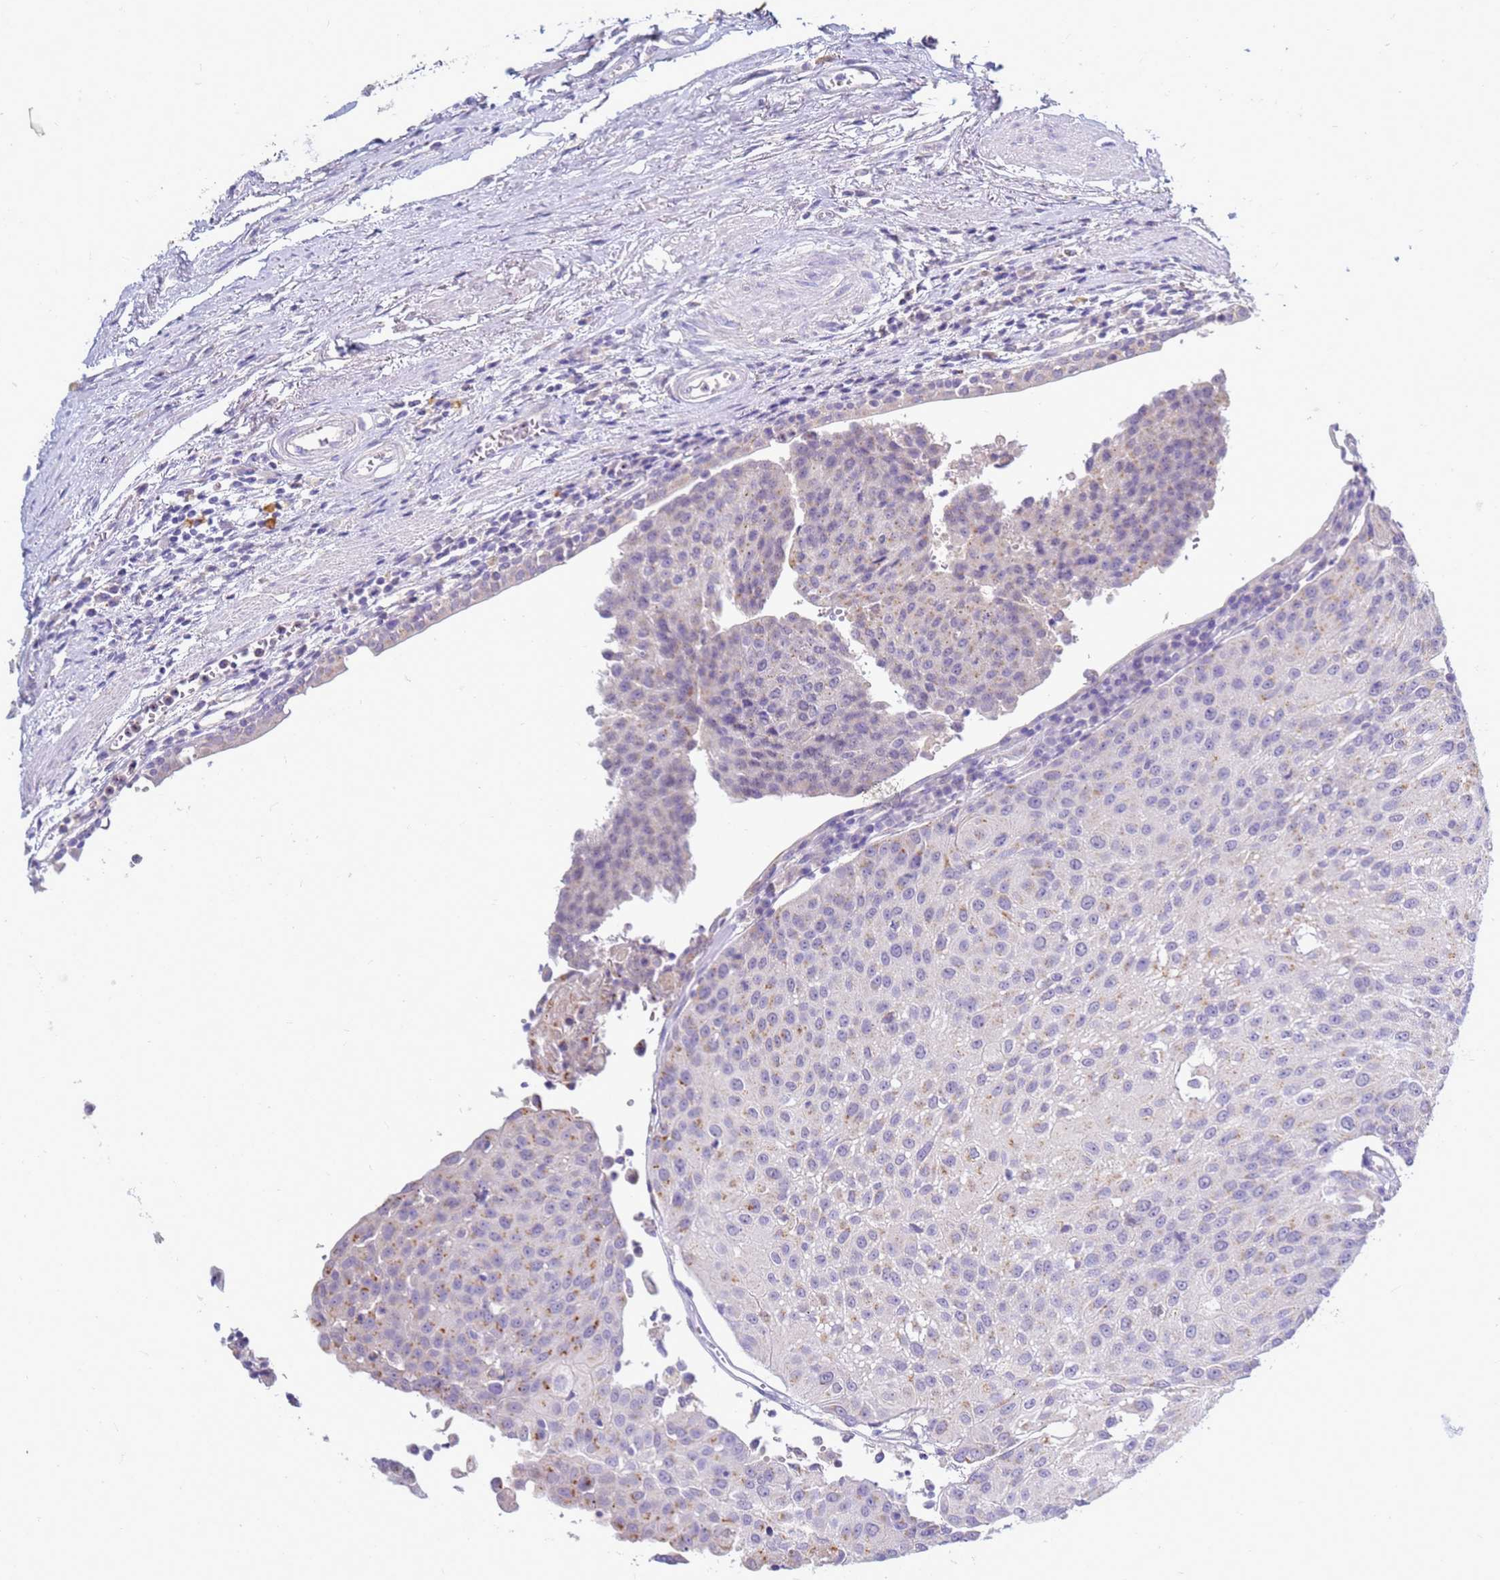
{"staining": {"intensity": "negative", "quantity": "none", "location": "none"}, "tissue": "urothelial cancer", "cell_type": "Tumor cells", "image_type": "cancer", "snomed": [{"axis": "morphology", "description": "Urothelial carcinoma, High grade"}, {"axis": "topography", "description": "Urinary bladder"}], "caption": "Urothelial carcinoma (high-grade) was stained to show a protein in brown. There is no significant expression in tumor cells.", "gene": "B3GNT8", "patient": {"sex": "female", "age": 85}}